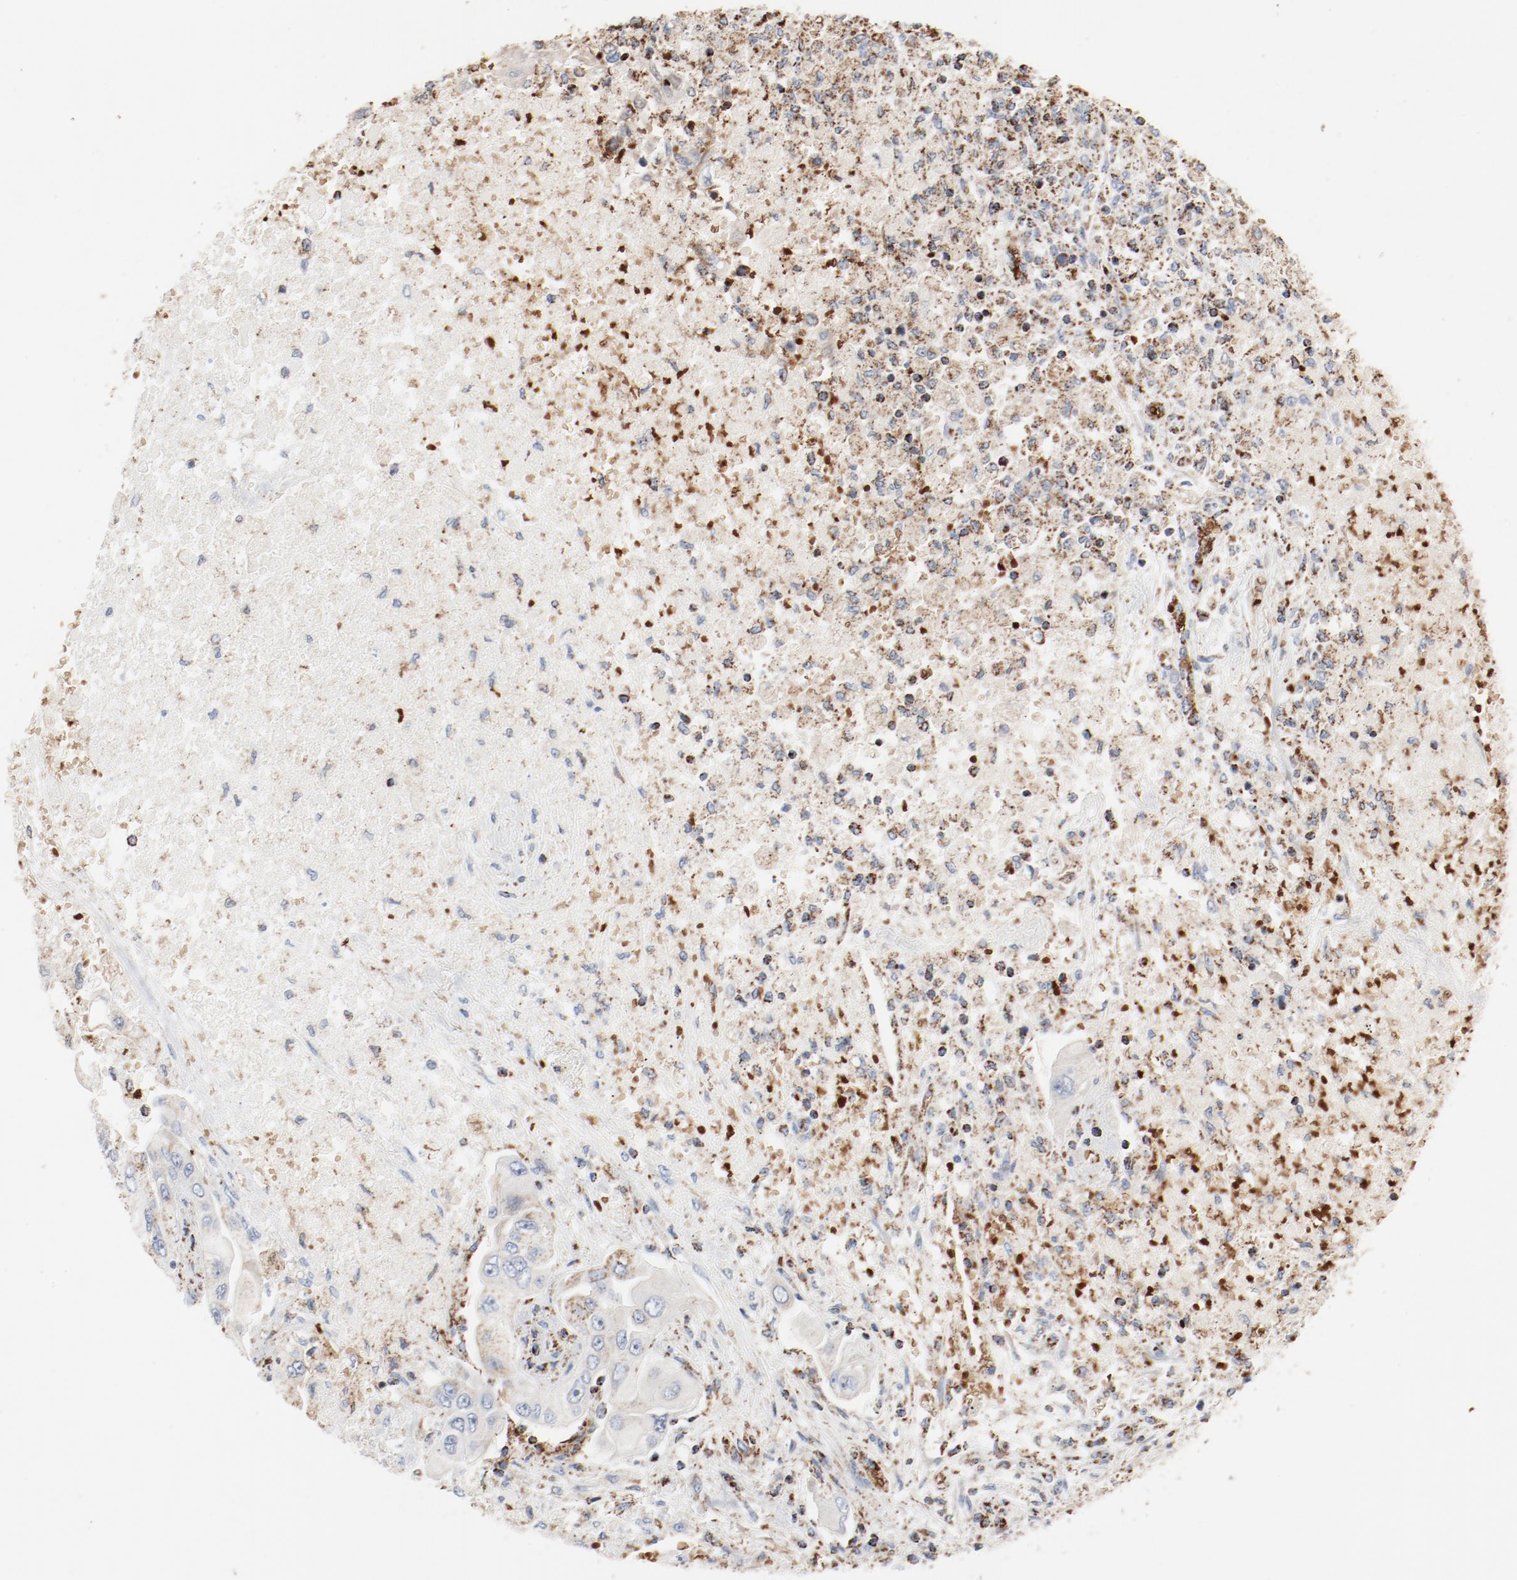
{"staining": {"intensity": "weak", "quantity": "25%-75%", "location": "cytoplasmic/membranous"}, "tissue": "lung cancer", "cell_type": "Tumor cells", "image_type": "cancer", "snomed": [{"axis": "morphology", "description": "Adenocarcinoma, NOS"}, {"axis": "topography", "description": "Lung"}], "caption": "A high-resolution image shows immunohistochemistry (IHC) staining of lung adenocarcinoma, which reveals weak cytoplasmic/membranous positivity in about 25%-75% of tumor cells.", "gene": "NDUFB8", "patient": {"sex": "male", "age": 84}}